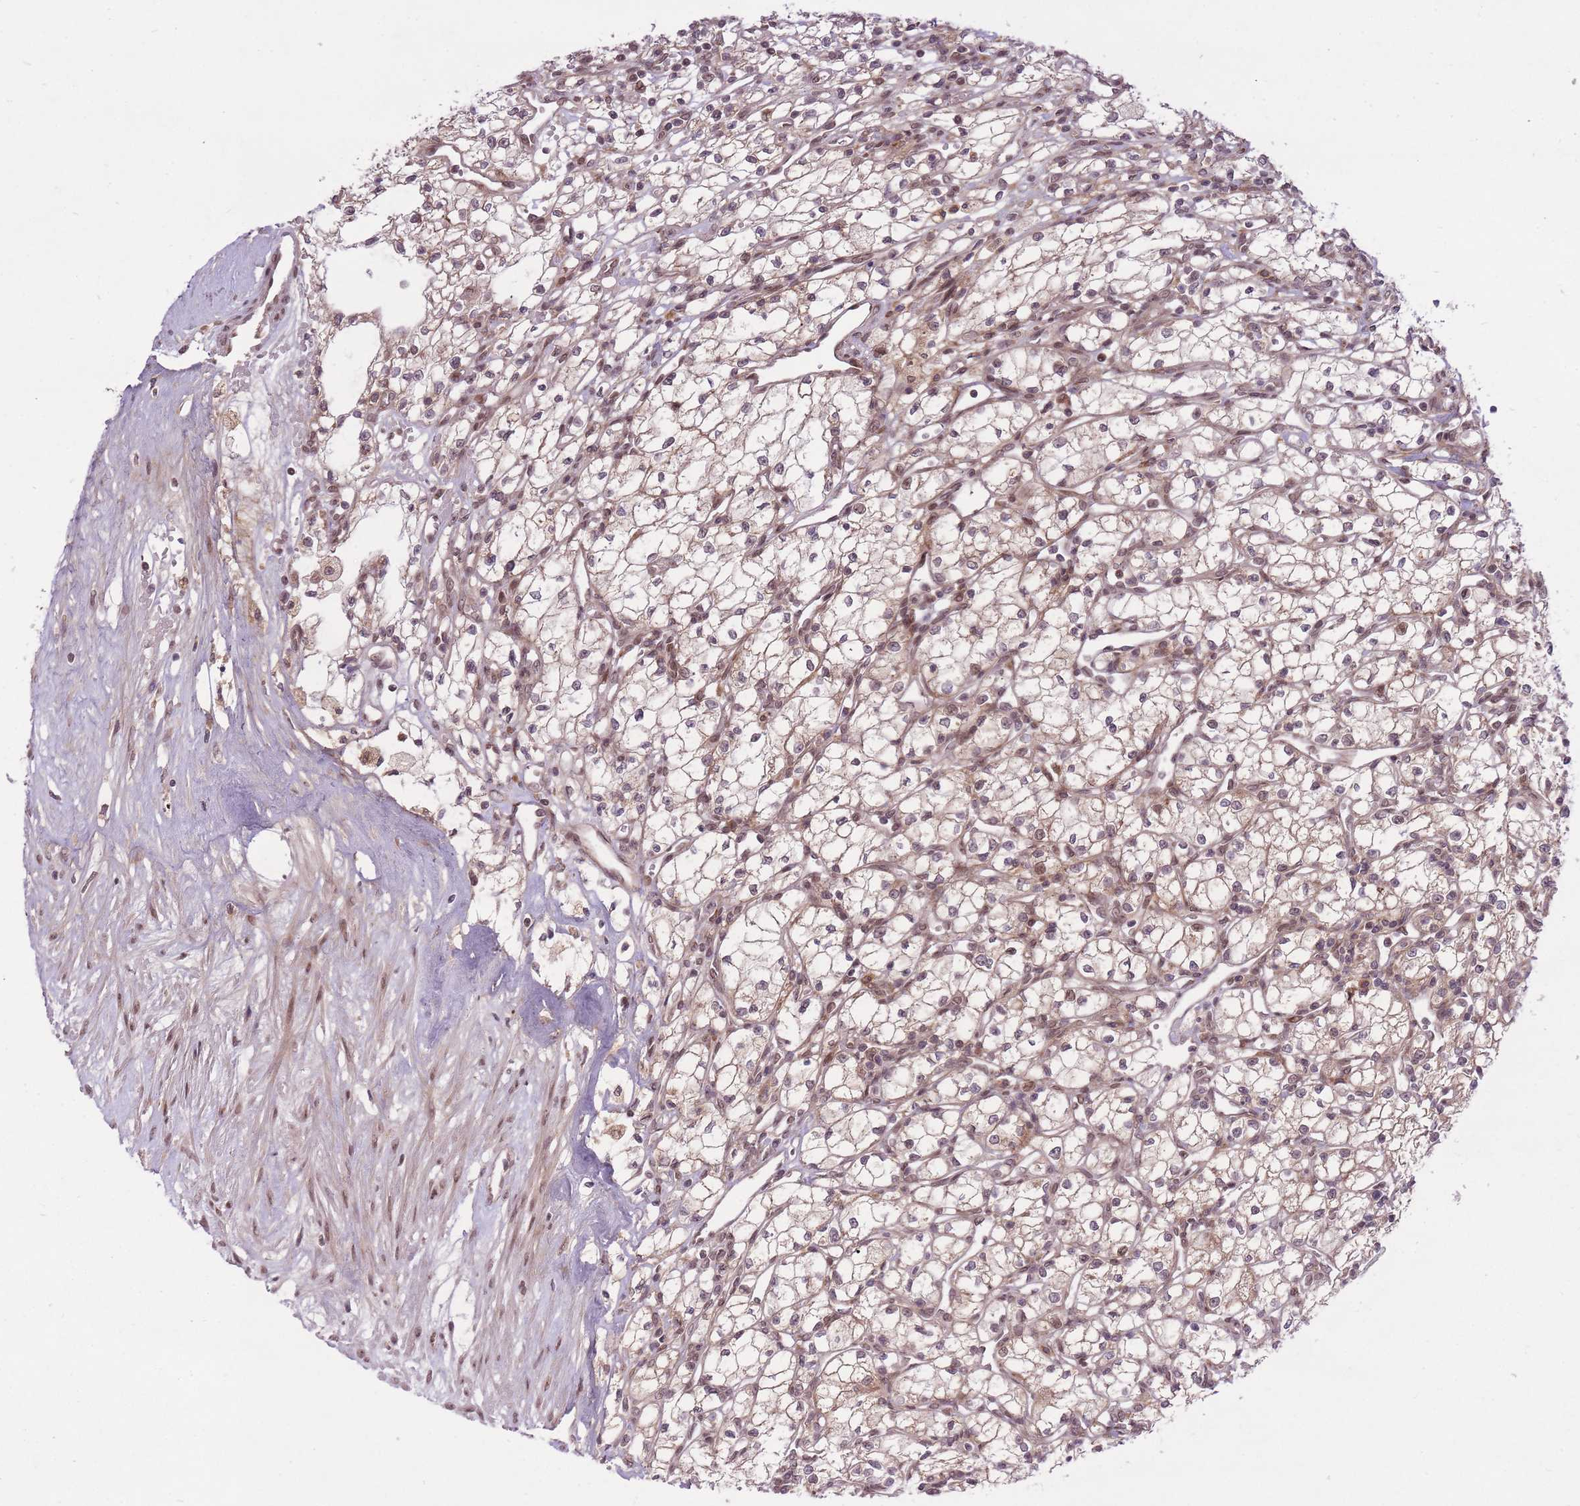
{"staining": {"intensity": "weak", "quantity": "25%-75%", "location": "cytoplasmic/membranous,nuclear"}, "tissue": "renal cancer", "cell_type": "Tumor cells", "image_type": "cancer", "snomed": [{"axis": "morphology", "description": "Adenocarcinoma, NOS"}, {"axis": "topography", "description": "Kidney"}], "caption": "Renal cancer tissue shows weak cytoplasmic/membranous and nuclear staining in approximately 25%-75% of tumor cells, visualized by immunohistochemistry.", "gene": "ZNF391", "patient": {"sex": "male", "age": 59}}